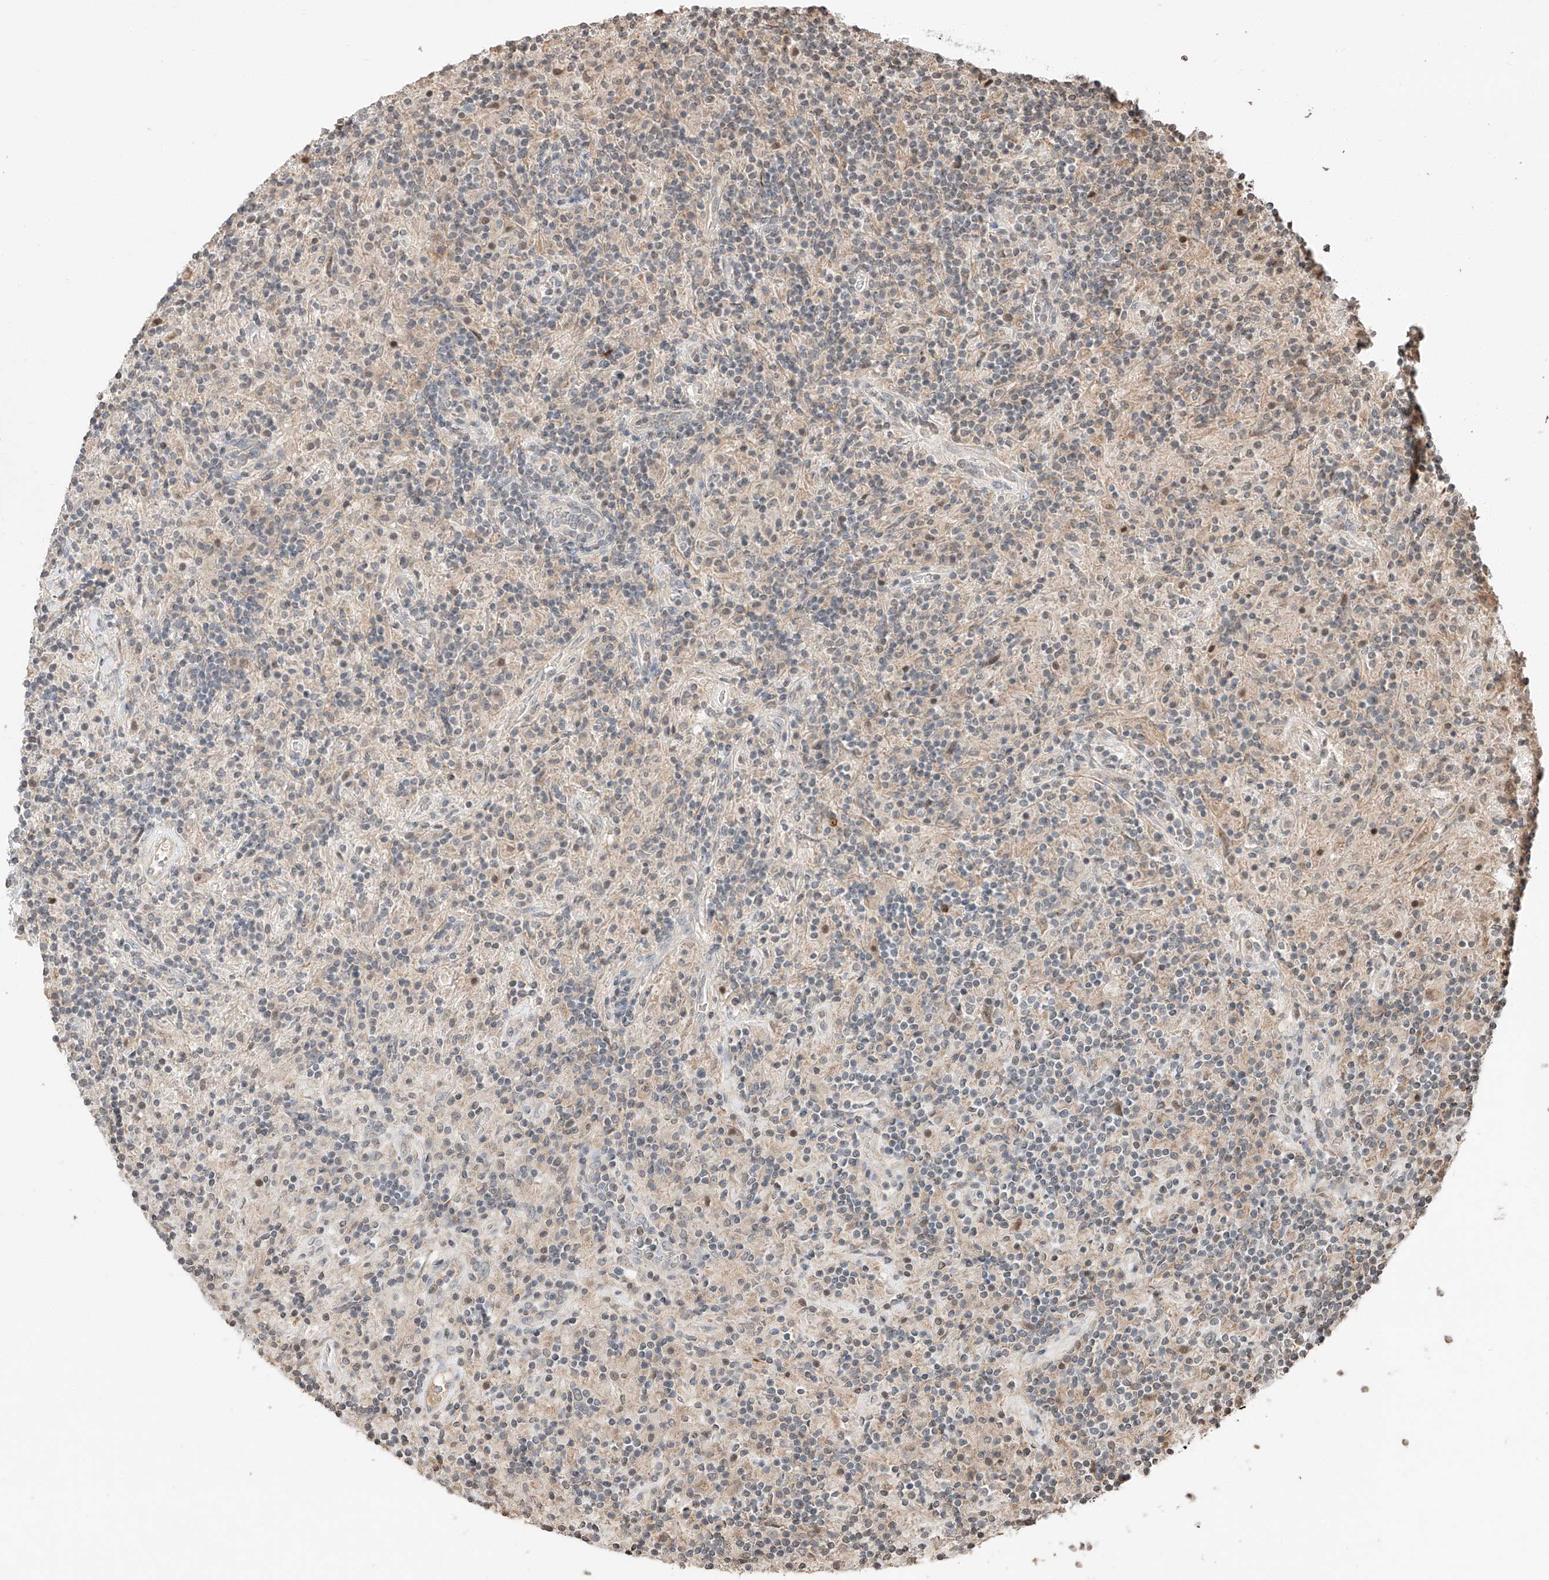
{"staining": {"intensity": "negative", "quantity": "none", "location": "none"}, "tissue": "lymphoma", "cell_type": "Tumor cells", "image_type": "cancer", "snomed": [{"axis": "morphology", "description": "Hodgkin's disease, NOS"}, {"axis": "topography", "description": "Lymph node"}], "caption": "Human lymphoma stained for a protein using immunohistochemistry (IHC) displays no staining in tumor cells.", "gene": "ARHGAP33", "patient": {"sex": "male", "age": 70}}